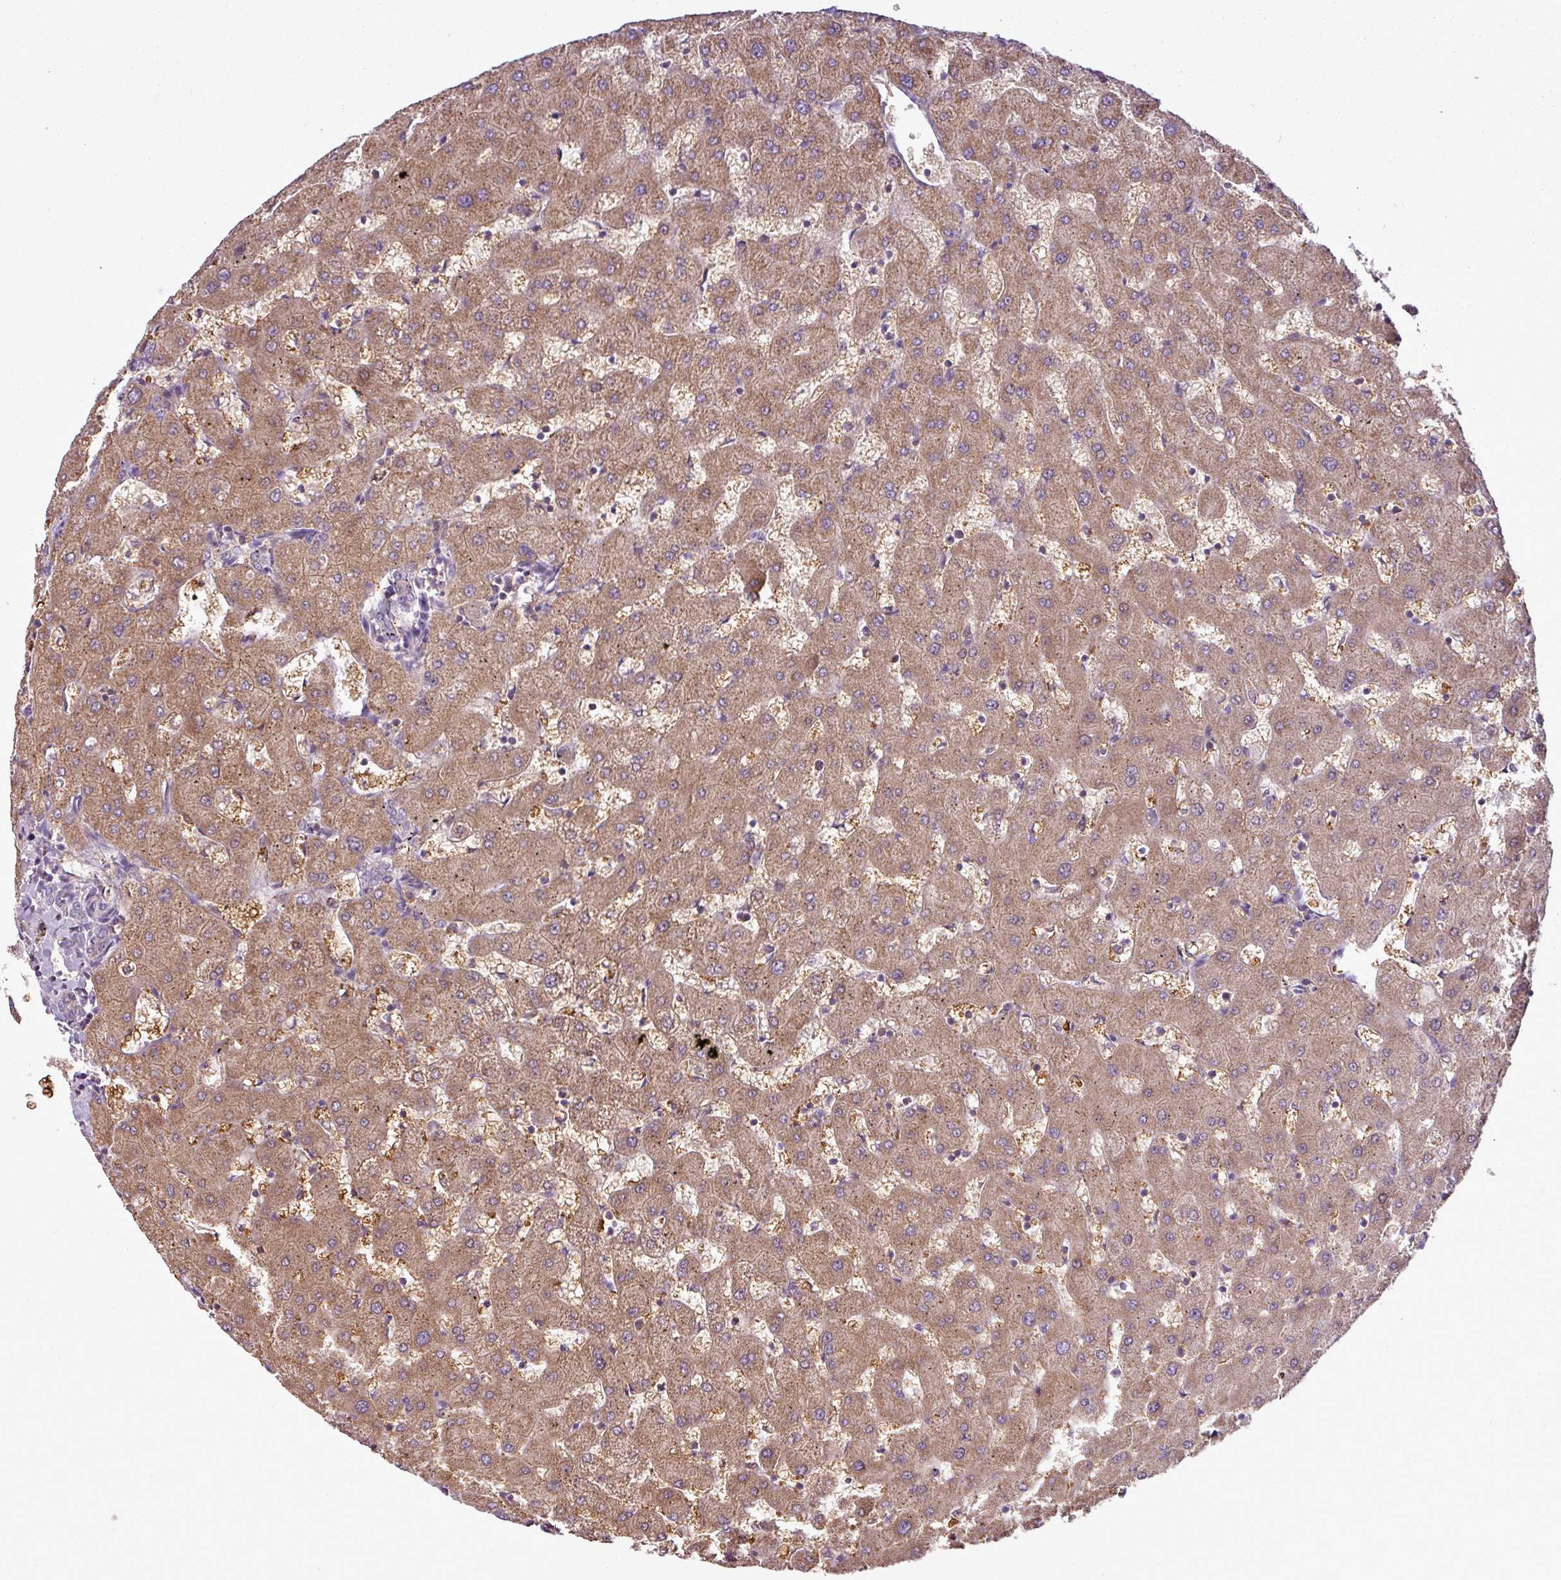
{"staining": {"intensity": "negative", "quantity": "none", "location": "none"}, "tissue": "liver", "cell_type": "Cholangiocytes", "image_type": "normal", "snomed": [{"axis": "morphology", "description": "Normal tissue, NOS"}, {"axis": "topography", "description": "Liver"}], "caption": "The image demonstrates no significant expression in cholangiocytes of liver.", "gene": "BTN2A2", "patient": {"sex": "female", "age": 63}}